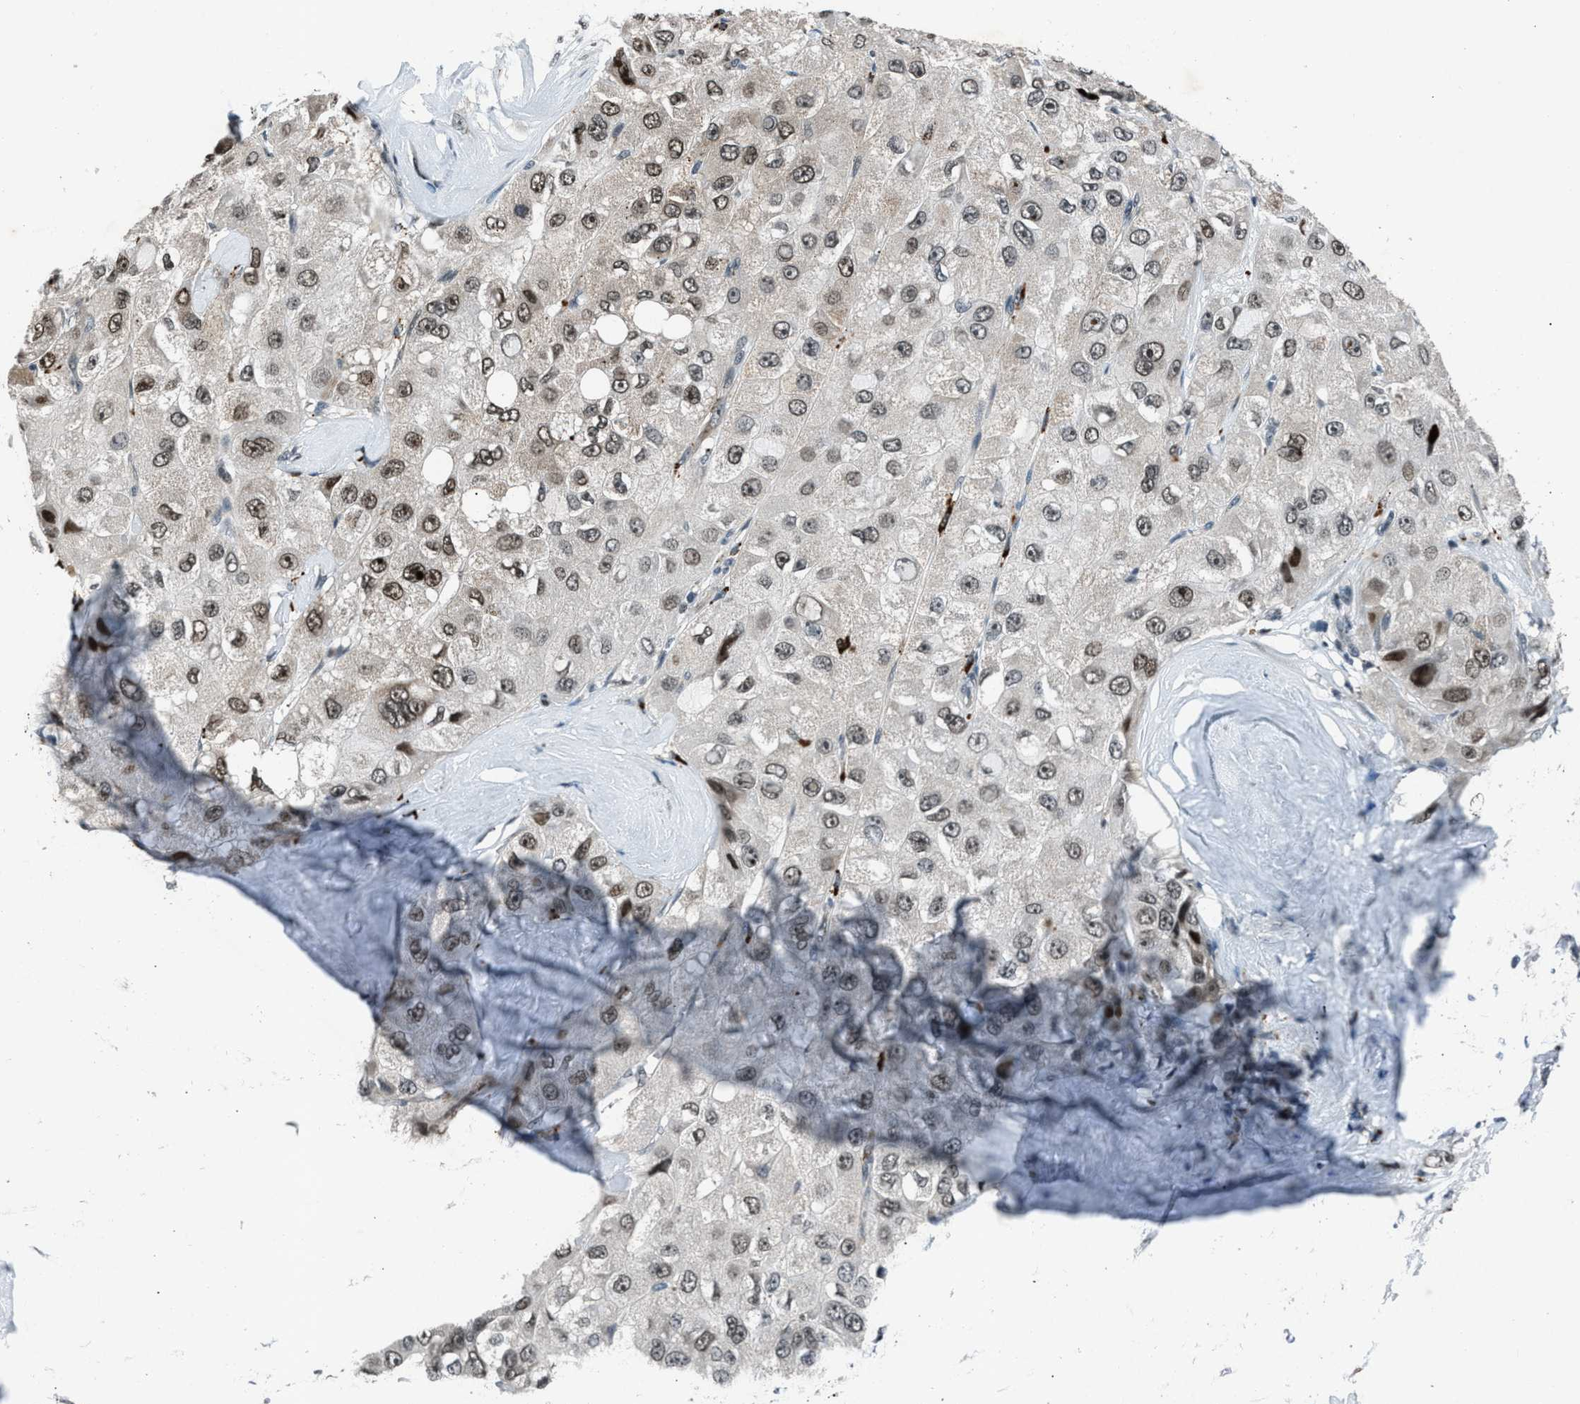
{"staining": {"intensity": "moderate", "quantity": ">75%", "location": "nuclear"}, "tissue": "liver cancer", "cell_type": "Tumor cells", "image_type": "cancer", "snomed": [{"axis": "morphology", "description": "Carcinoma, Hepatocellular, NOS"}, {"axis": "topography", "description": "Liver"}], "caption": "DAB immunohistochemical staining of human liver hepatocellular carcinoma demonstrates moderate nuclear protein staining in approximately >75% of tumor cells.", "gene": "ADCY1", "patient": {"sex": "male", "age": 80}}